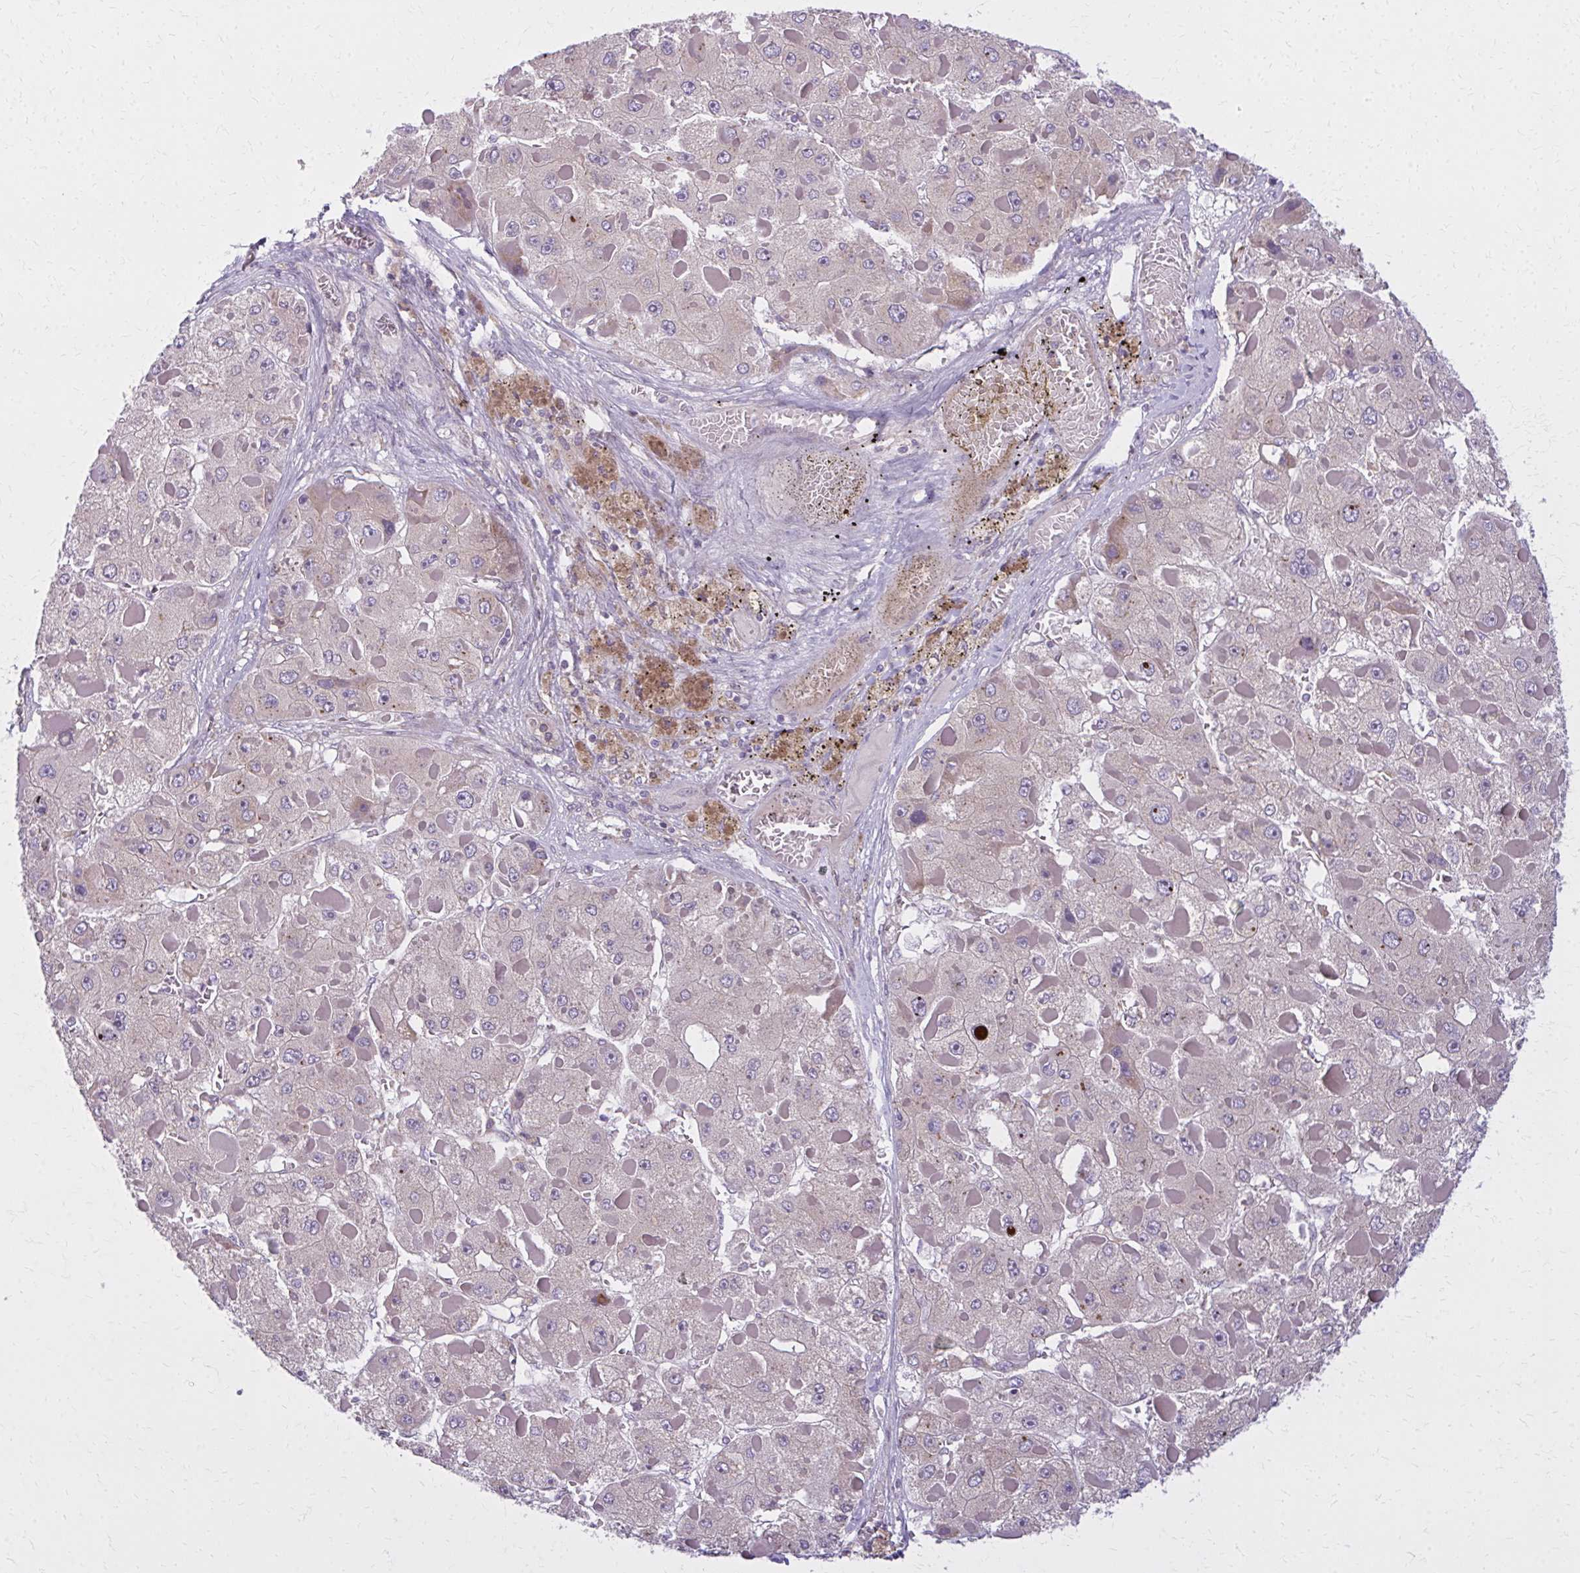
{"staining": {"intensity": "weak", "quantity": "<25%", "location": "cytoplasmic/membranous"}, "tissue": "liver cancer", "cell_type": "Tumor cells", "image_type": "cancer", "snomed": [{"axis": "morphology", "description": "Carcinoma, Hepatocellular, NOS"}, {"axis": "topography", "description": "Liver"}], "caption": "High power microscopy micrograph of an immunohistochemistry (IHC) photomicrograph of liver hepatocellular carcinoma, revealing no significant positivity in tumor cells. The staining was performed using DAB to visualize the protein expression in brown, while the nuclei were stained in blue with hematoxylin (Magnification: 20x).", "gene": "CEMP1", "patient": {"sex": "female", "age": 73}}